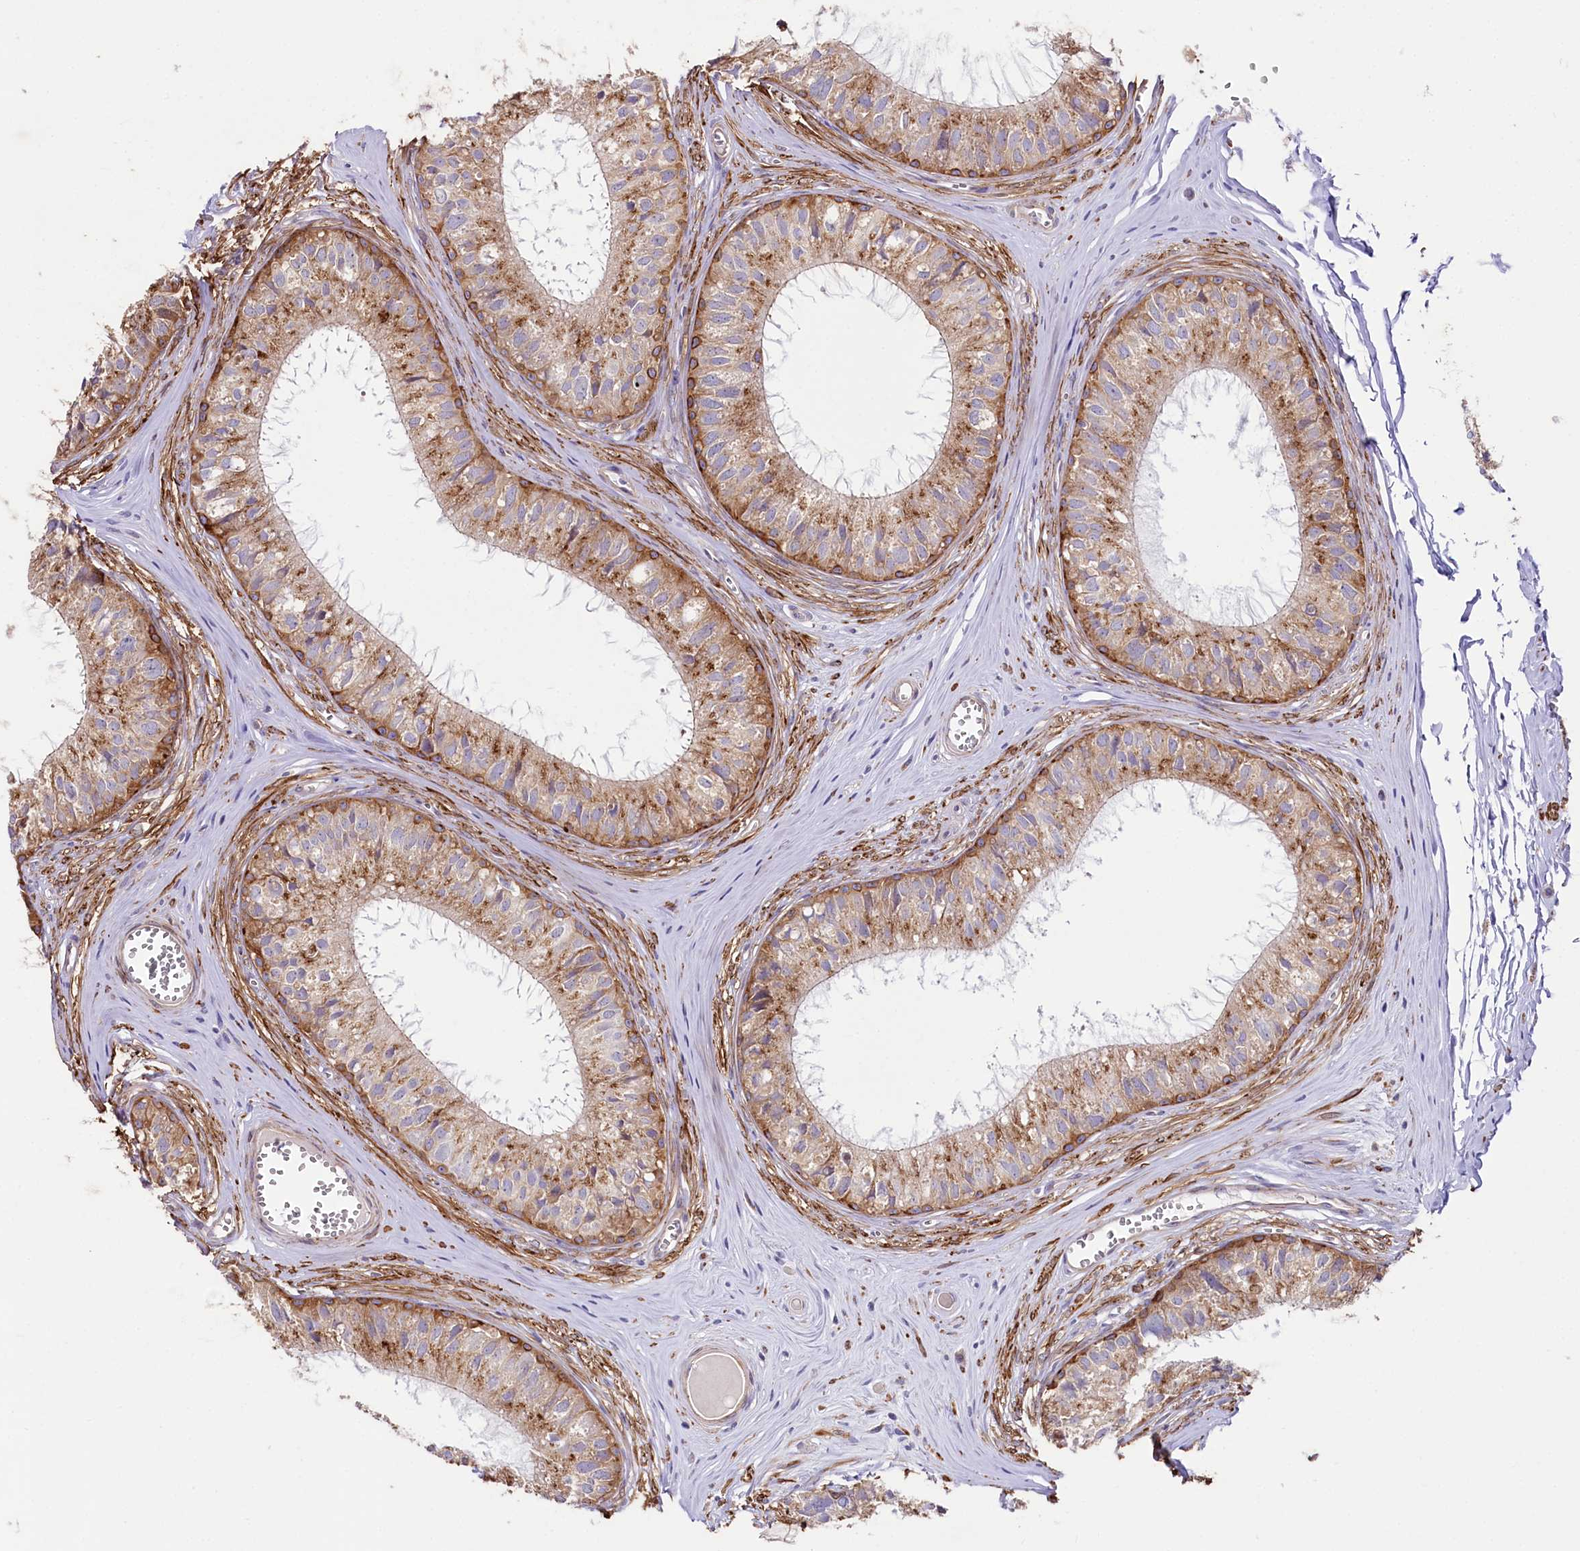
{"staining": {"intensity": "moderate", "quantity": ">75%", "location": "cytoplasmic/membranous"}, "tissue": "epididymis", "cell_type": "Glandular cells", "image_type": "normal", "snomed": [{"axis": "morphology", "description": "Normal tissue, NOS"}, {"axis": "topography", "description": "Epididymis"}], "caption": "A high-resolution micrograph shows immunohistochemistry staining of benign epididymis, which shows moderate cytoplasmic/membranous staining in approximately >75% of glandular cells.", "gene": "STX6", "patient": {"sex": "male", "age": 36}}